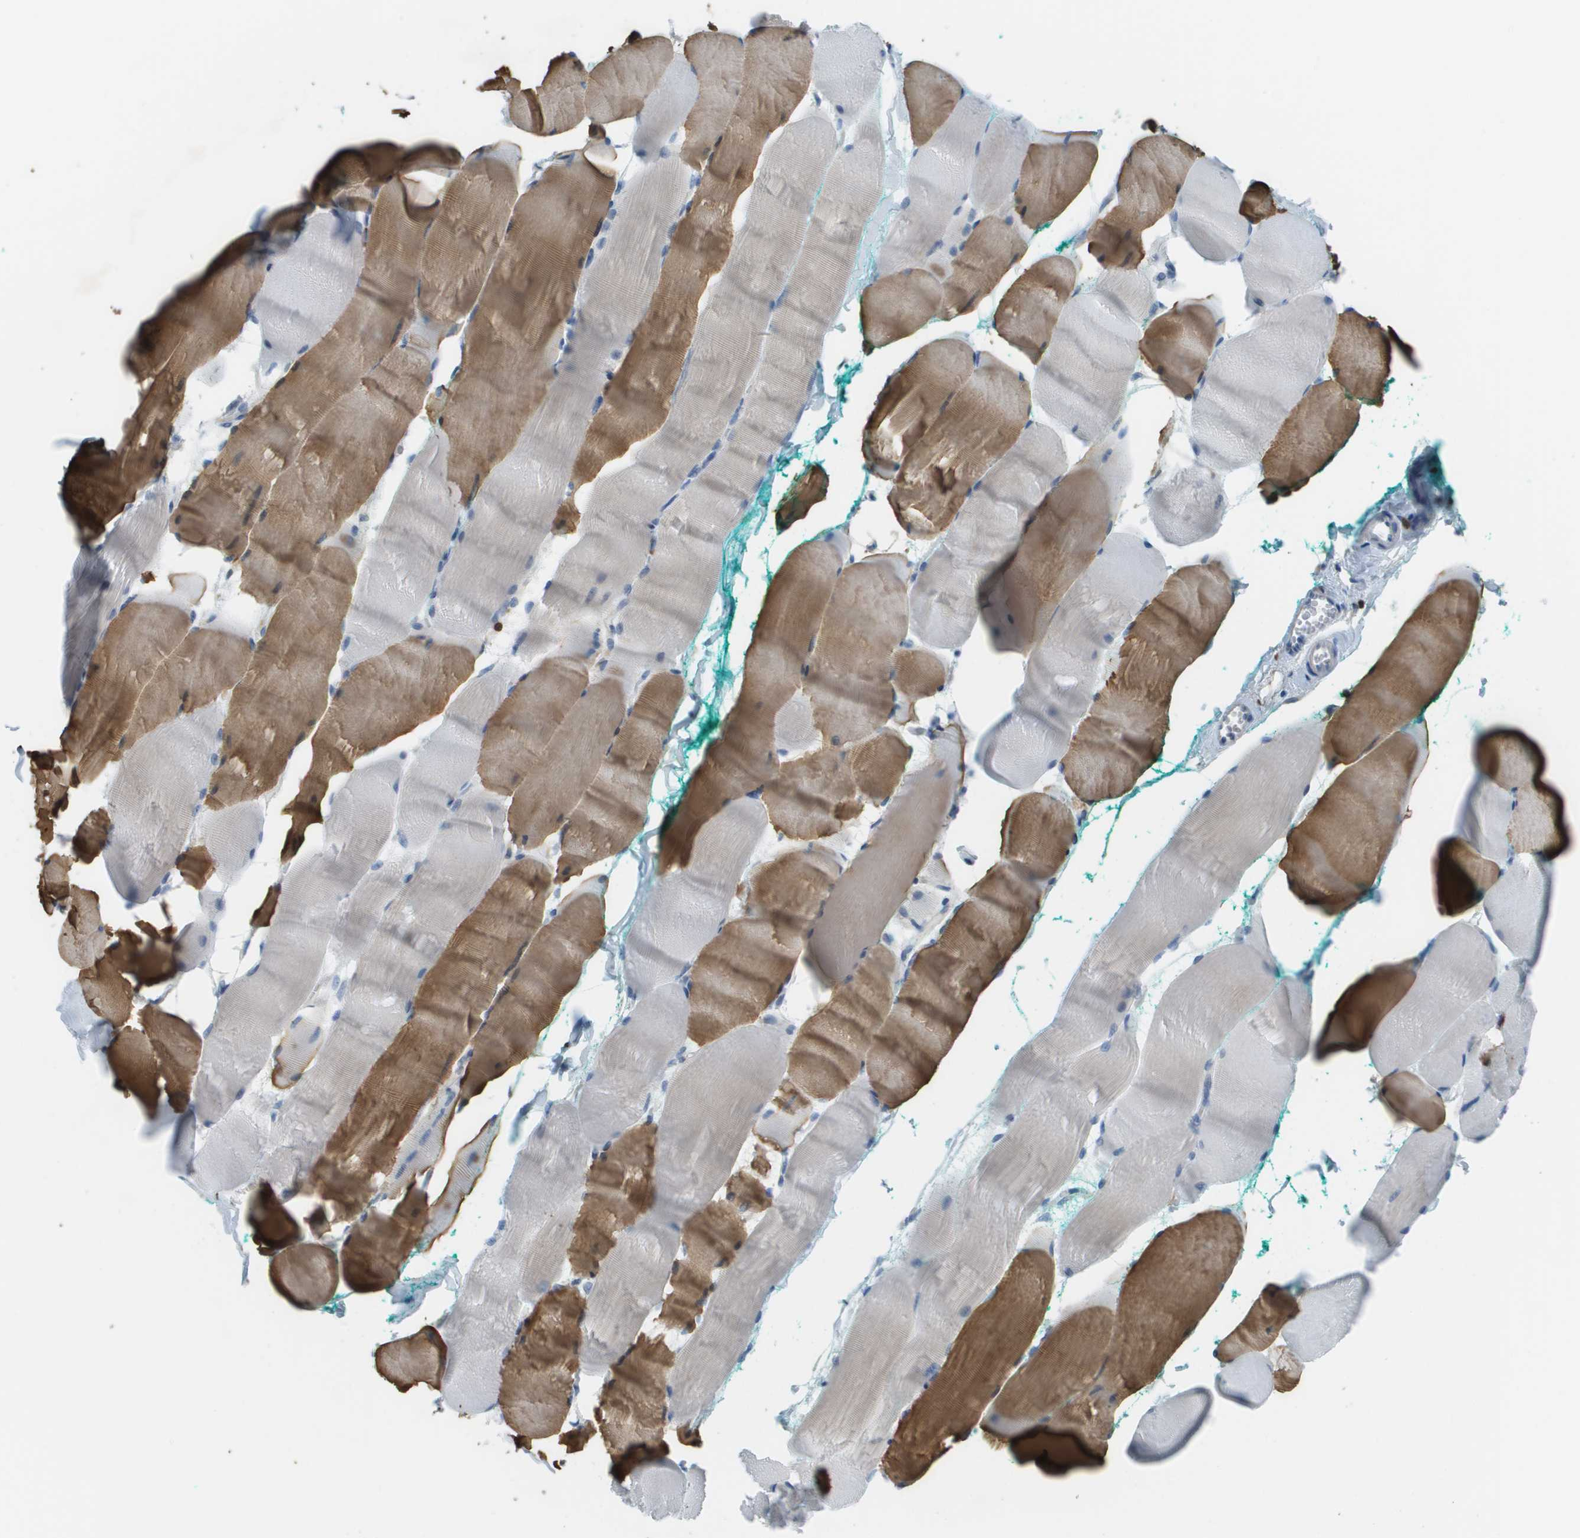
{"staining": {"intensity": "moderate", "quantity": "25%-75%", "location": "cytoplasmic/membranous"}, "tissue": "skeletal muscle", "cell_type": "Myocytes", "image_type": "normal", "snomed": [{"axis": "morphology", "description": "Normal tissue, NOS"}, {"axis": "morphology", "description": "Squamous cell carcinoma, NOS"}, {"axis": "topography", "description": "Skeletal muscle"}], "caption": "Protein expression analysis of normal human skeletal muscle reveals moderate cytoplasmic/membranous expression in approximately 25%-75% of myocytes.", "gene": "APBB1IP", "patient": {"sex": "male", "age": 51}}